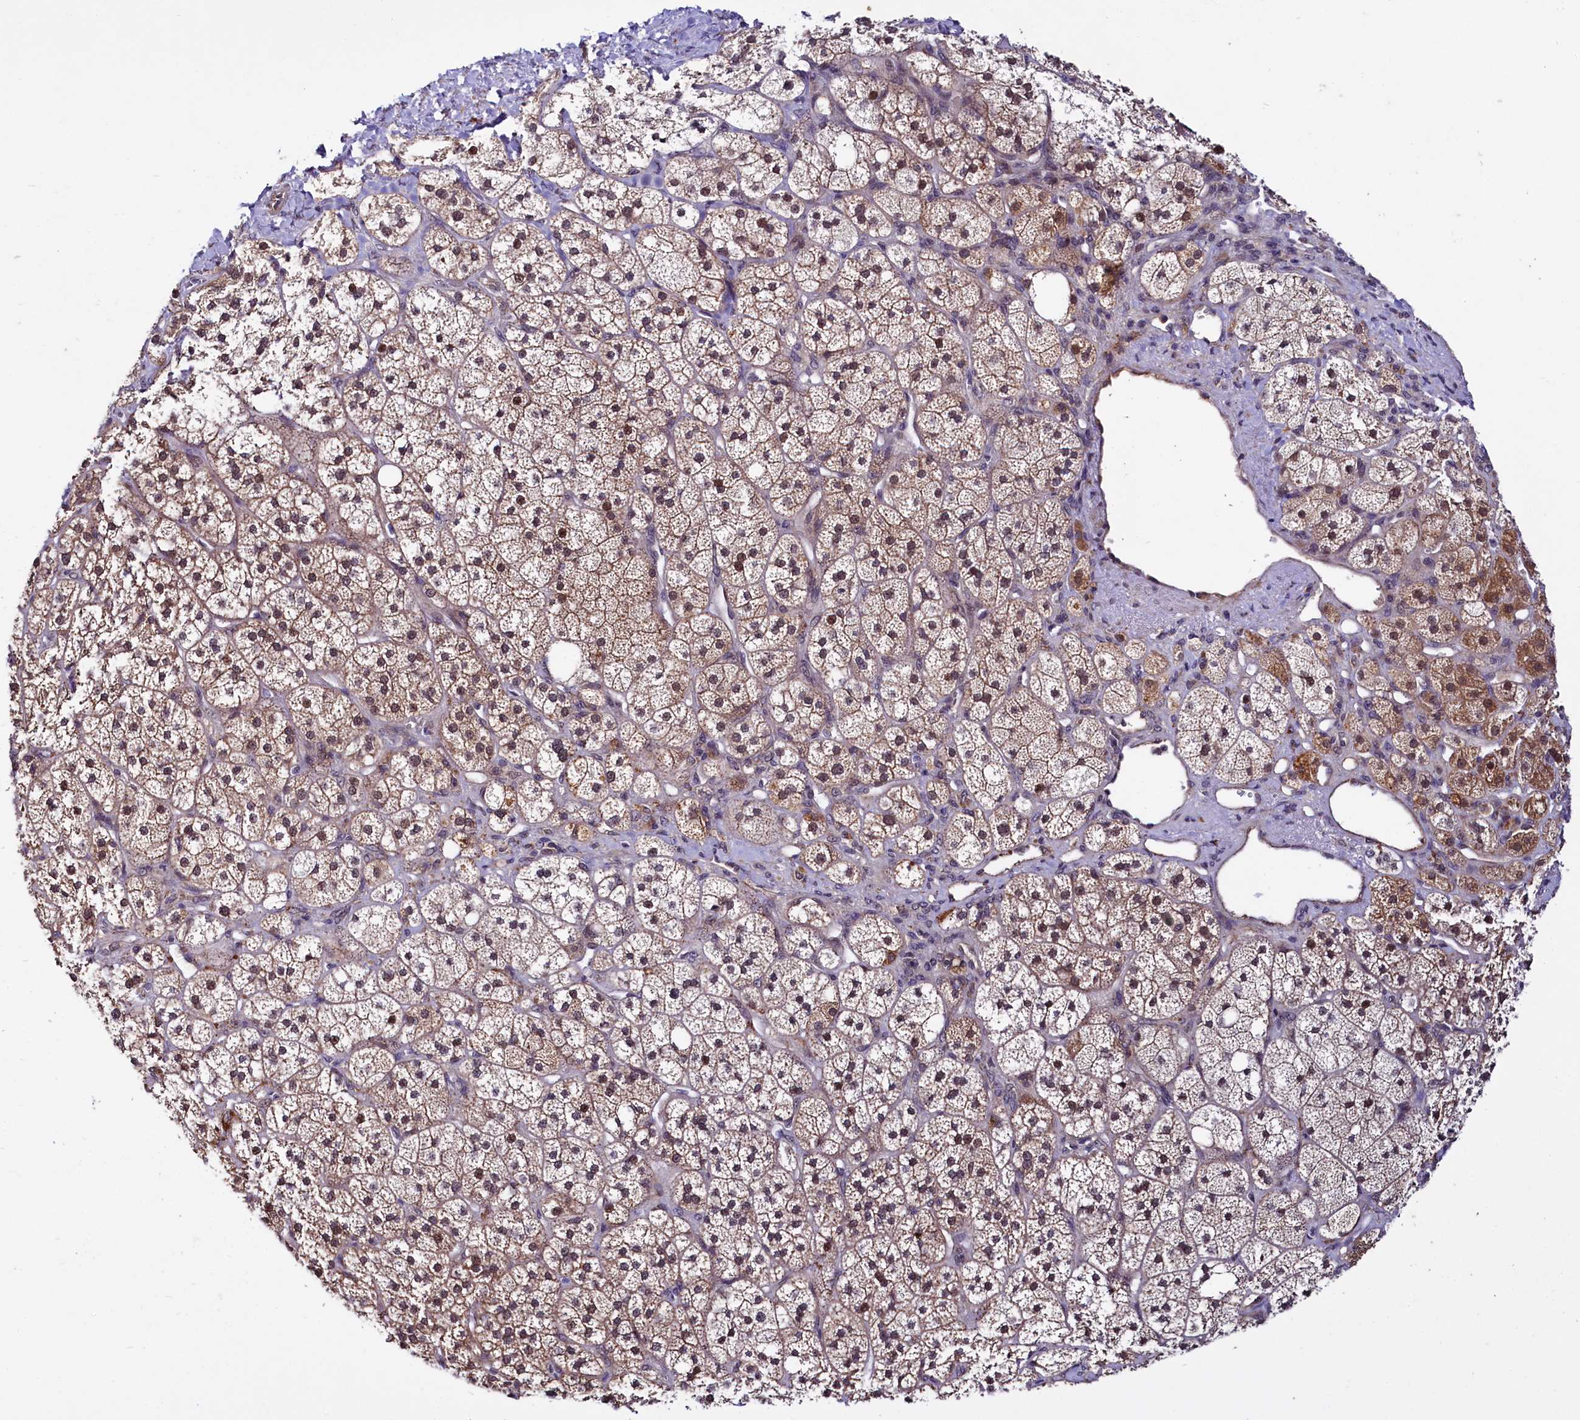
{"staining": {"intensity": "moderate", "quantity": "25%-75%", "location": "cytoplasmic/membranous,nuclear"}, "tissue": "adrenal gland", "cell_type": "Glandular cells", "image_type": "normal", "snomed": [{"axis": "morphology", "description": "Normal tissue, NOS"}, {"axis": "topography", "description": "Adrenal gland"}], "caption": "IHC (DAB (3,3'-diaminobenzidine)) staining of unremarkable human adrenal gland reveals moderate cytoplasmic/membranous,nuclear protein staining in approximately 25%-75% of glandular cells. The staining was performed using DAB to visualize the protein expression in brown, while the nuclei were stained in blue with hematoxylin (Magnification: 20x).", "gene": "UBE3A", "patient": {"sex": "male", "age": 61}}